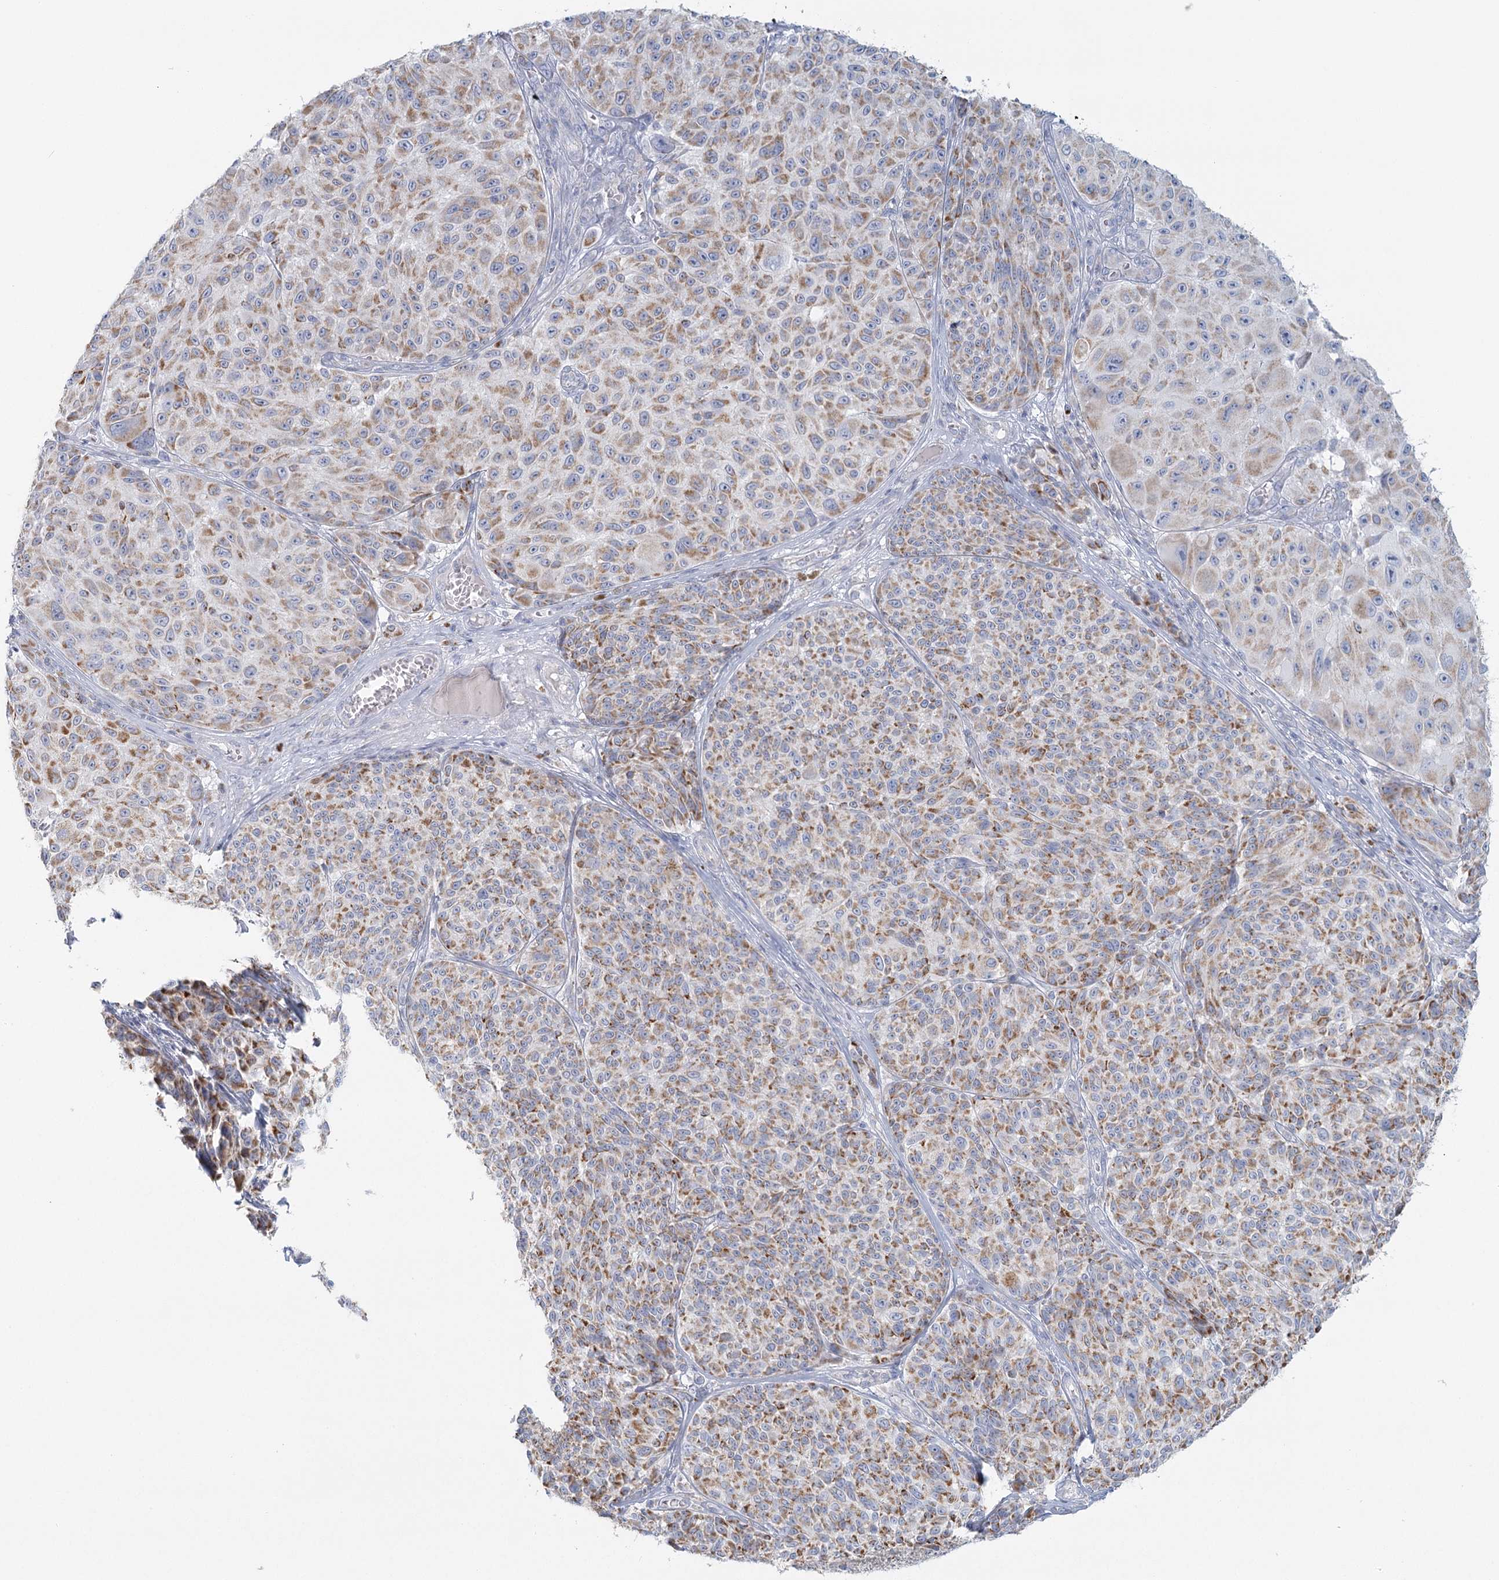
{"staining": {"intensity": "moderate", "quantity": ">75%", "location": "cytoplasmic/membranous"}, "tissue": "melanoma", "cell_type": "Tumor cells", "image_type": "cancer", "snomed": [{"axis": "morphology", "description": "Malignant melanoma, NOS"}, {"axis": "topography", "description": "Skin"}], "caption": "Protein positivity by immunohistochemistry reveals moderate cytoplasmic/membranous staining in approximately >75% of tumor cells in malignant melanoma.", "gene": "BPHL", "patient": {"sex": "male", "age": 83}}